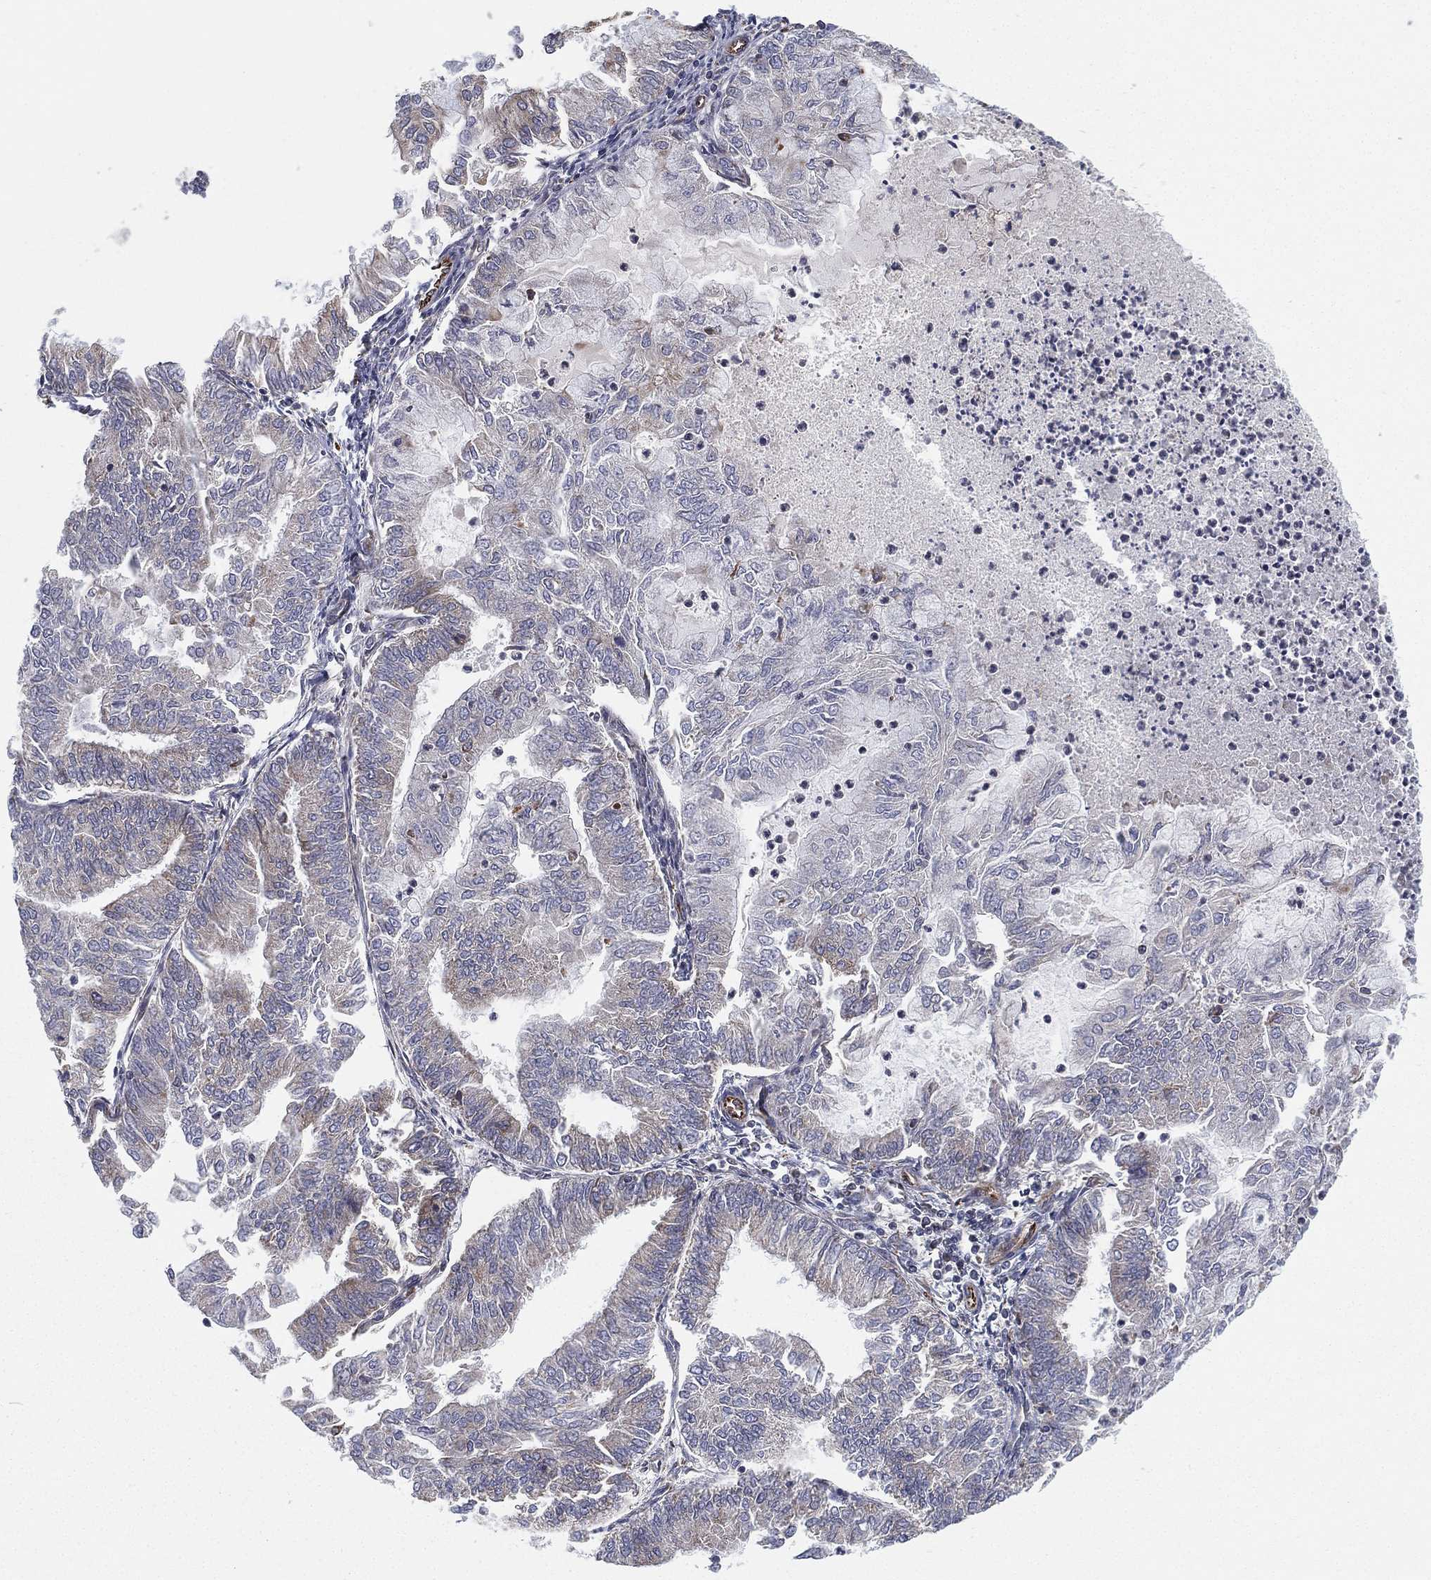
{"staining": {"intensity": "weak", "quantity": "<25%", "location": "cytoplasmic/membranous"}, "tissue": "endometrial cancer", "cell_type": "Tumor cells", "image_type": "cancer", "snomed": [{"axis": "morphology", "description": "Adenocarcinoma, NOS"}, {"axis": "topography", "description": "Endometrium"}], "caption": "Tumor cells show no significant protein staining in endometrial cancer. (Stains: DAB immunohistochemistry with hematoxylin counter stain, Microscopy: brightfield microscopy at high magnification).", "gene": "CYB5B", "patient": {"sex": "female", "age": 59}}